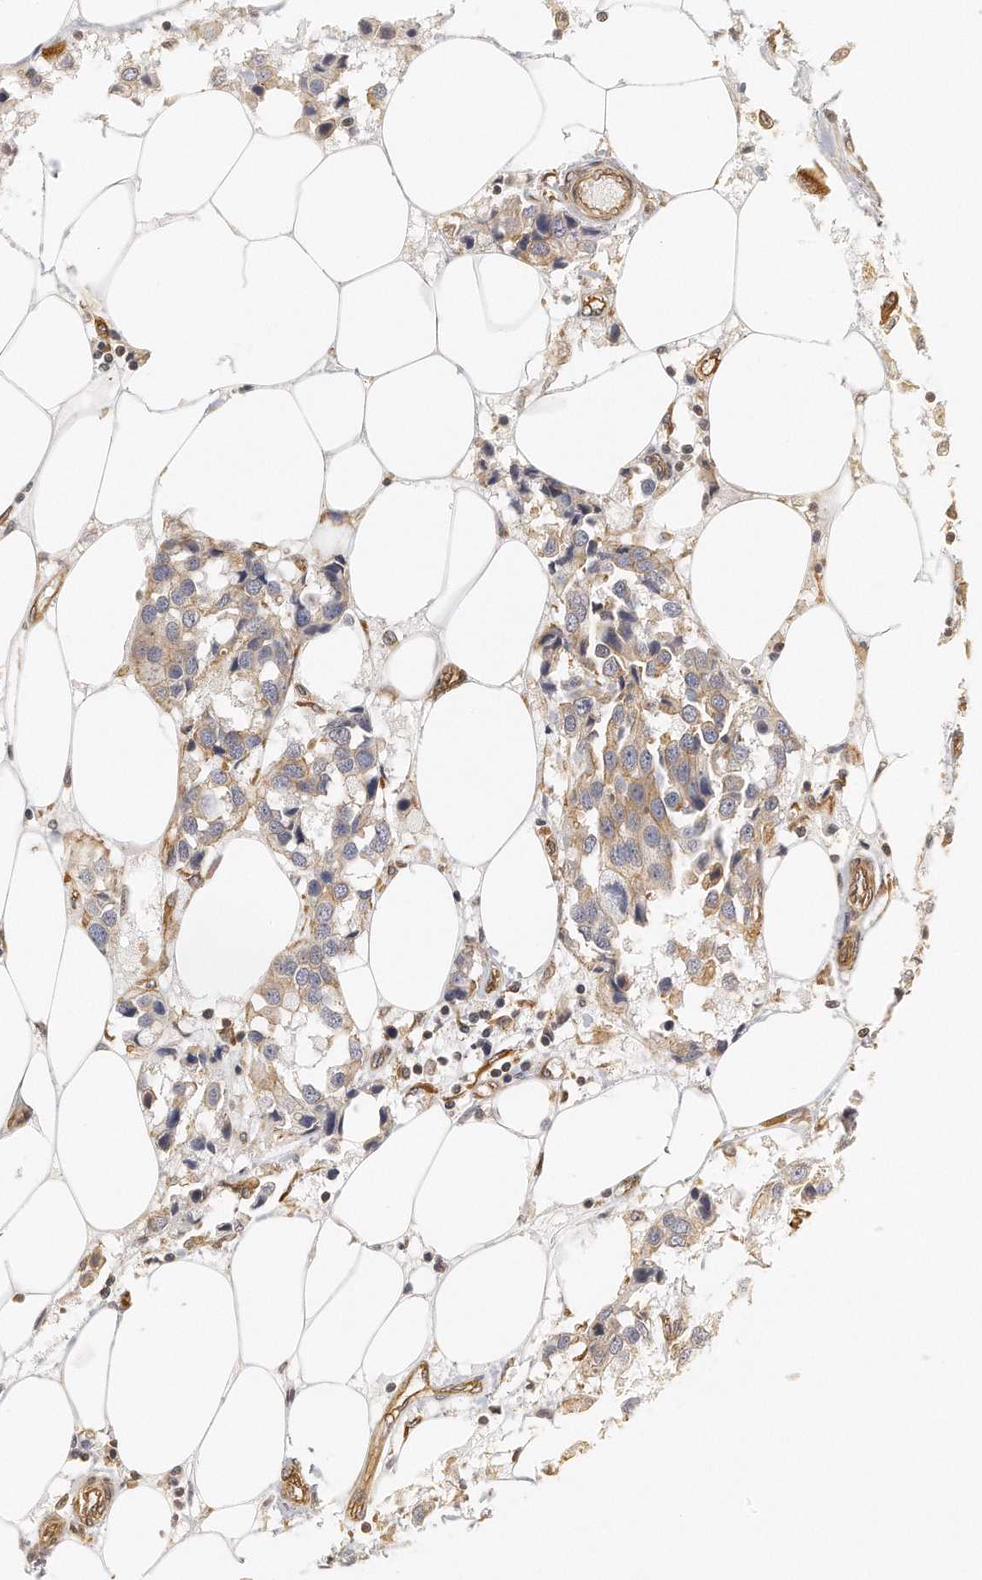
{"staining": {"intensity": "weak", "quantity": "<25%", "location": "cytoplasmic/membranous"}, "tissue": "breast cancer", "cell_type": "Tumor cells", "image_type": "cancer", "snomed": [{"axis": "morphology", "description": "Duct carcinoma"}, {"axis": "topography", "description": "Breast"}], "caption": "Tumor cells show no significant staining in intraductal carcinoma (breast).", "gene": "CHST7", "patient": {"sex": "female", "age": 80}}